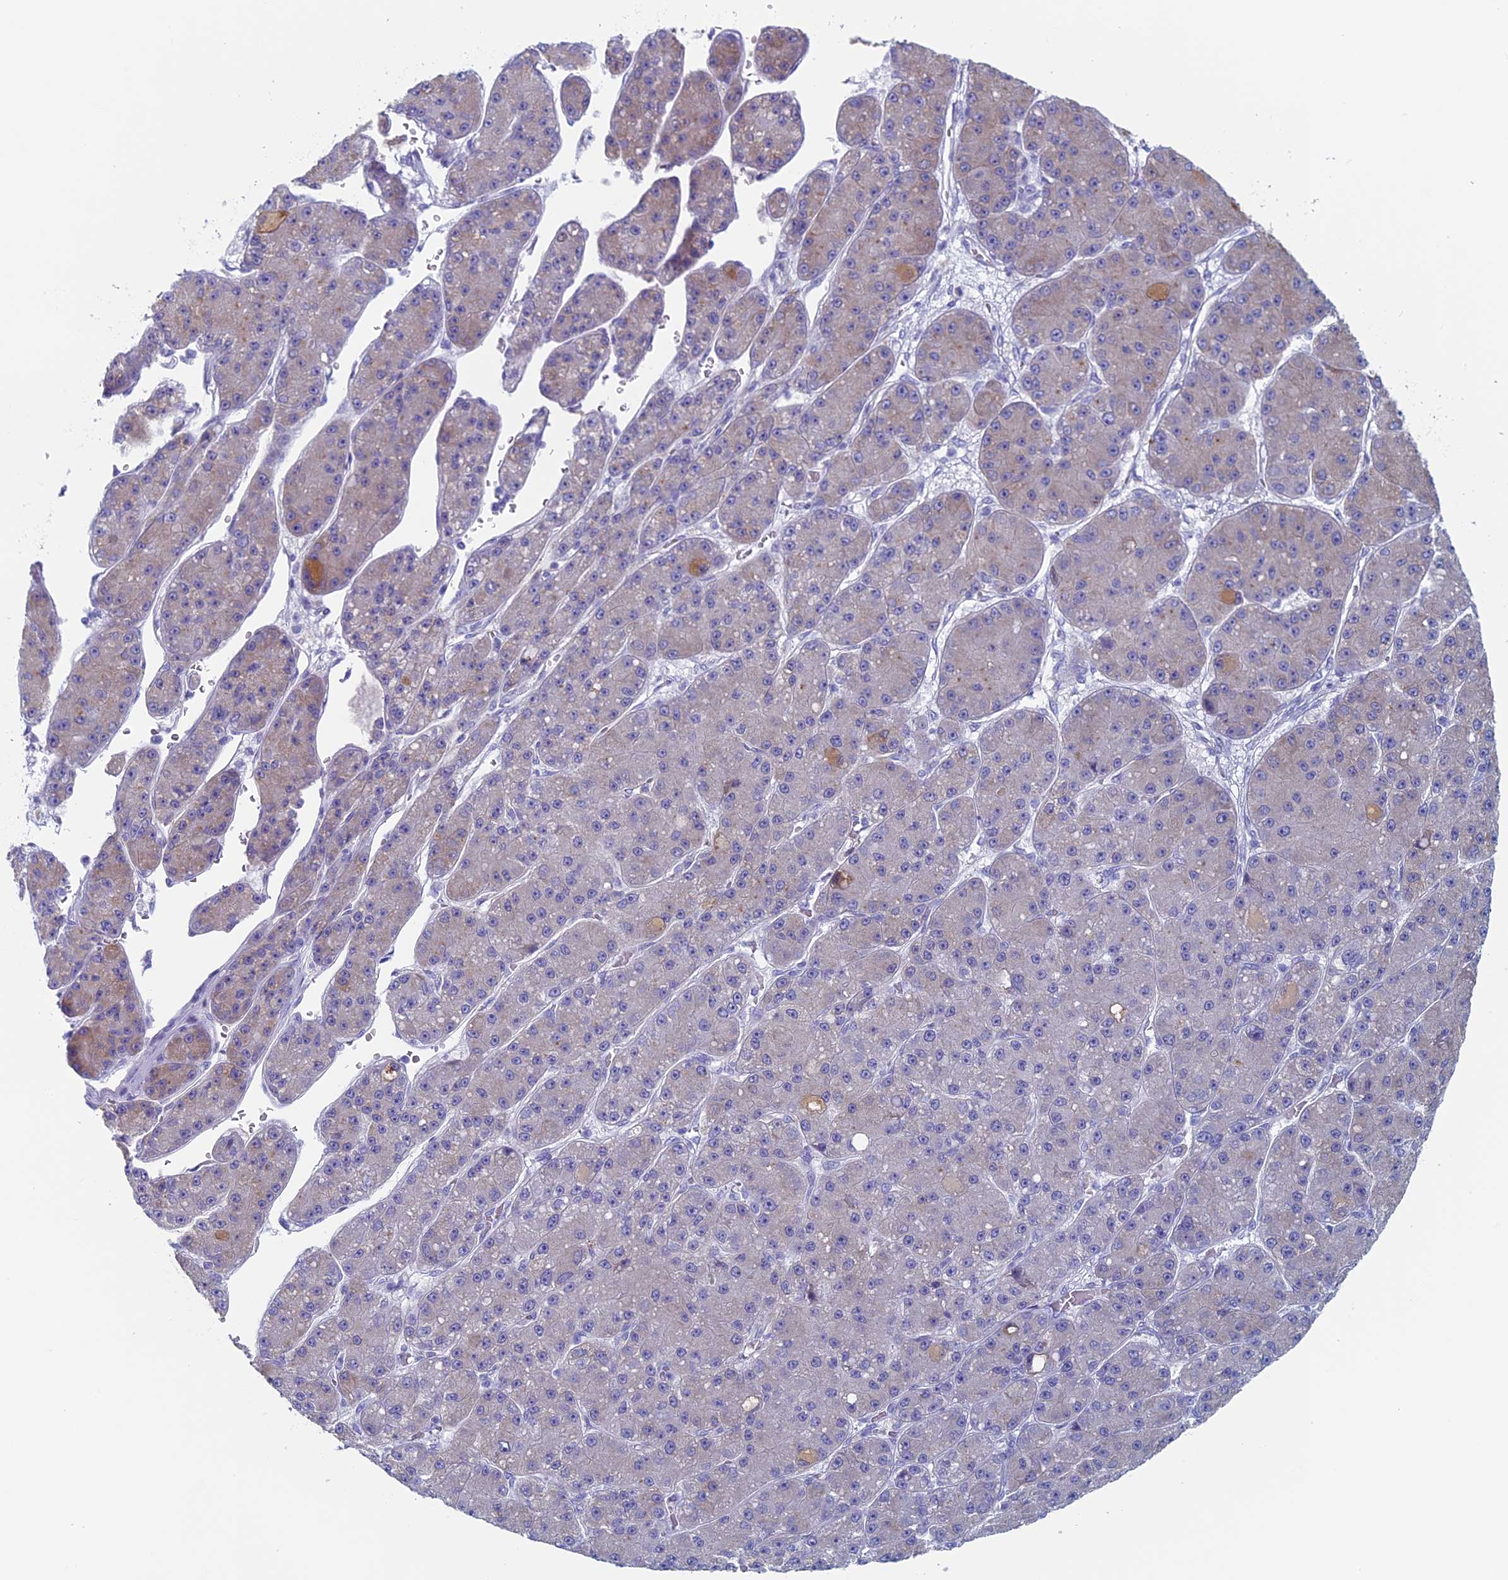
{"staining": {"intensity": "weak", "quantity": "<25%", "location": "cytoplasmic/membranous"}, "tissue": "liver cancer", "cell_type": "Tumor cells", "image_type": "cancer", "snomed": [{"axis": "morphology", "description": "Carcinoma, Hepatocellular, NOS"}, {"axis": "topography", "description": "Liver"}], "caption": "A micrograph of human hepatocellular carcinoma (liver) is negative for staining in tumor cells.", "gene": "MAGEB6", "patient": {"sex": "male", "age": 67}}